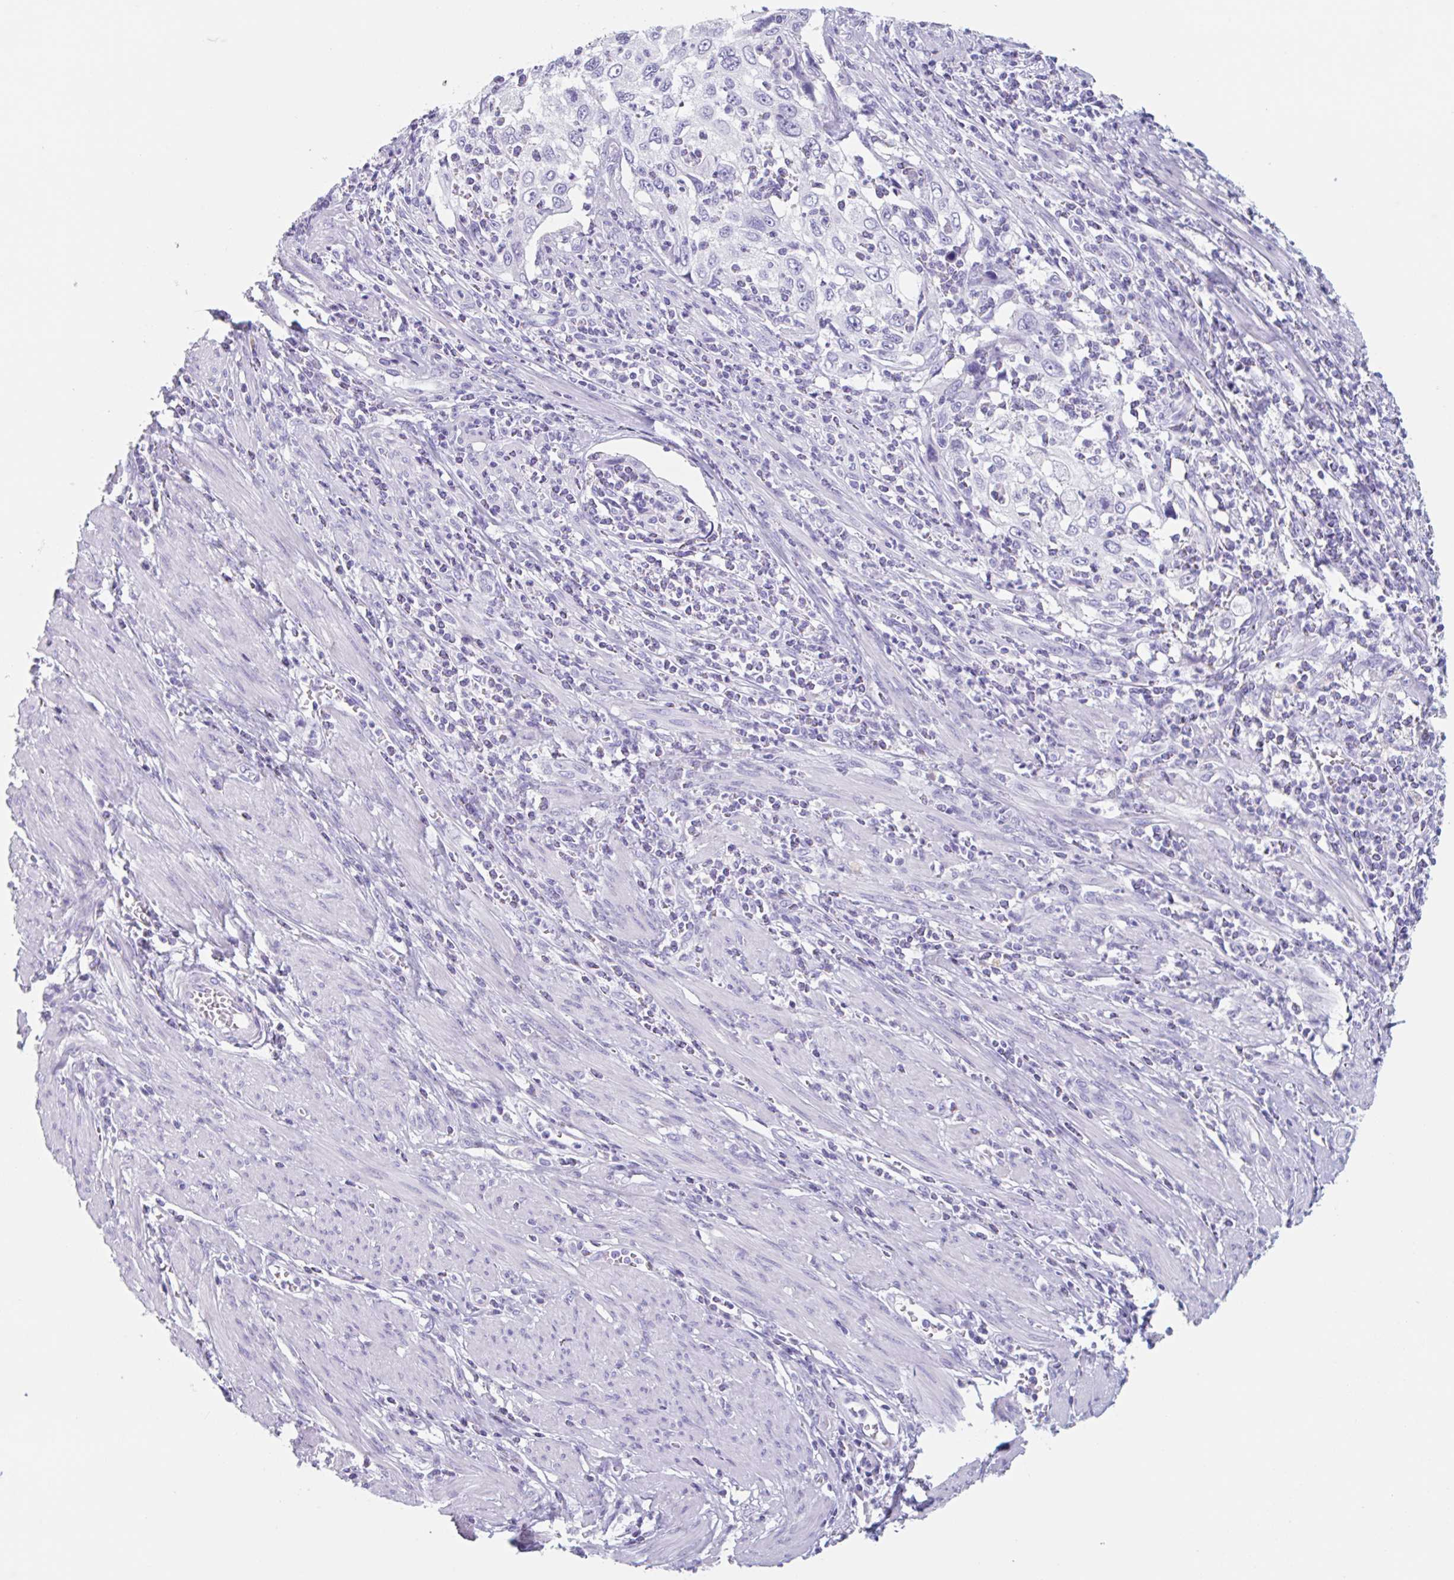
{"staining": {"intensity": "negative", "quantity": "none", "location": "none"}, "tissue": "cervical cancer", "cell_type": "Tumor cells", "image_type": "cancer", "snomed": [{"axis": "morphology", "description": "Squamous cell carcinoma, NOS"}, {"axis": "topography", "description": "Cervix"}], "caption": "DAB immunohistochemical staining of cervical squamous cell carcinoma exhibits no significant positivity in tumor cells. The staining was performed using DAB to visualize the protein expression in brown, while the nuclei were stained in blue with hematoxylin (Magnification: 20x).", "gene": "EMC4", "patient": {"sex": "female", "age": 70}}